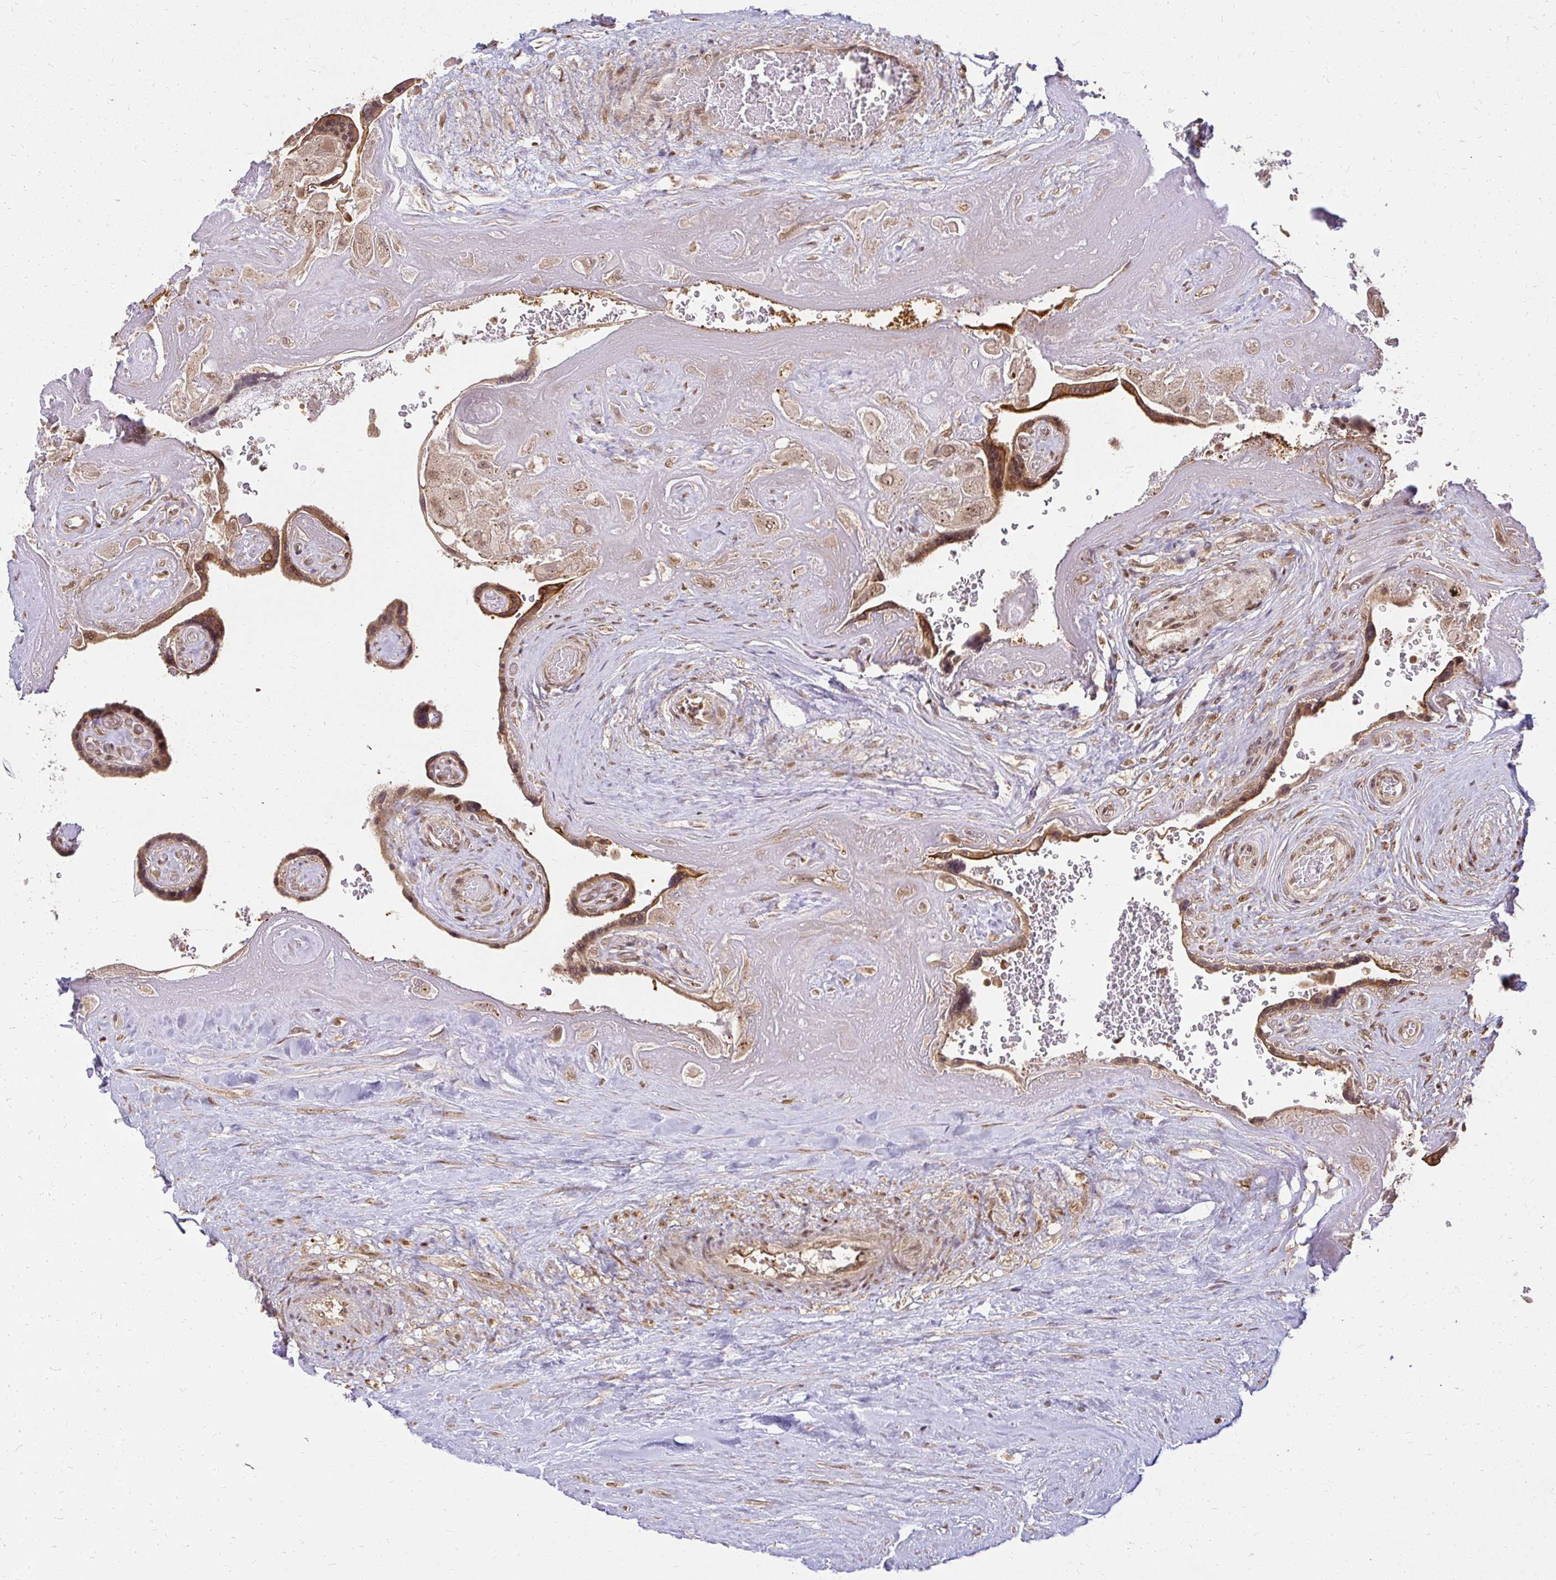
{"staining": {"intensity": "weak", "quantity": ">75%", "location": "nuclear"}, "tissue": "placenta", "cell_type": "Decidual cells", "image_type": "normal", "snomed": [{"axis": "morphology", "description": "Normal tissue, NOS"}, {"axis": "topography", "description": "Placenta"}], "caption": "The histopathology image shows staining of benign placenta, revealing weak nuclear protein positivity (brown color) within decidual cells. (DAB = brown stain, brightfield microscopy at high magnification).", "gene": "LARS2", "patient": {"sex": "female", "age": 32}}